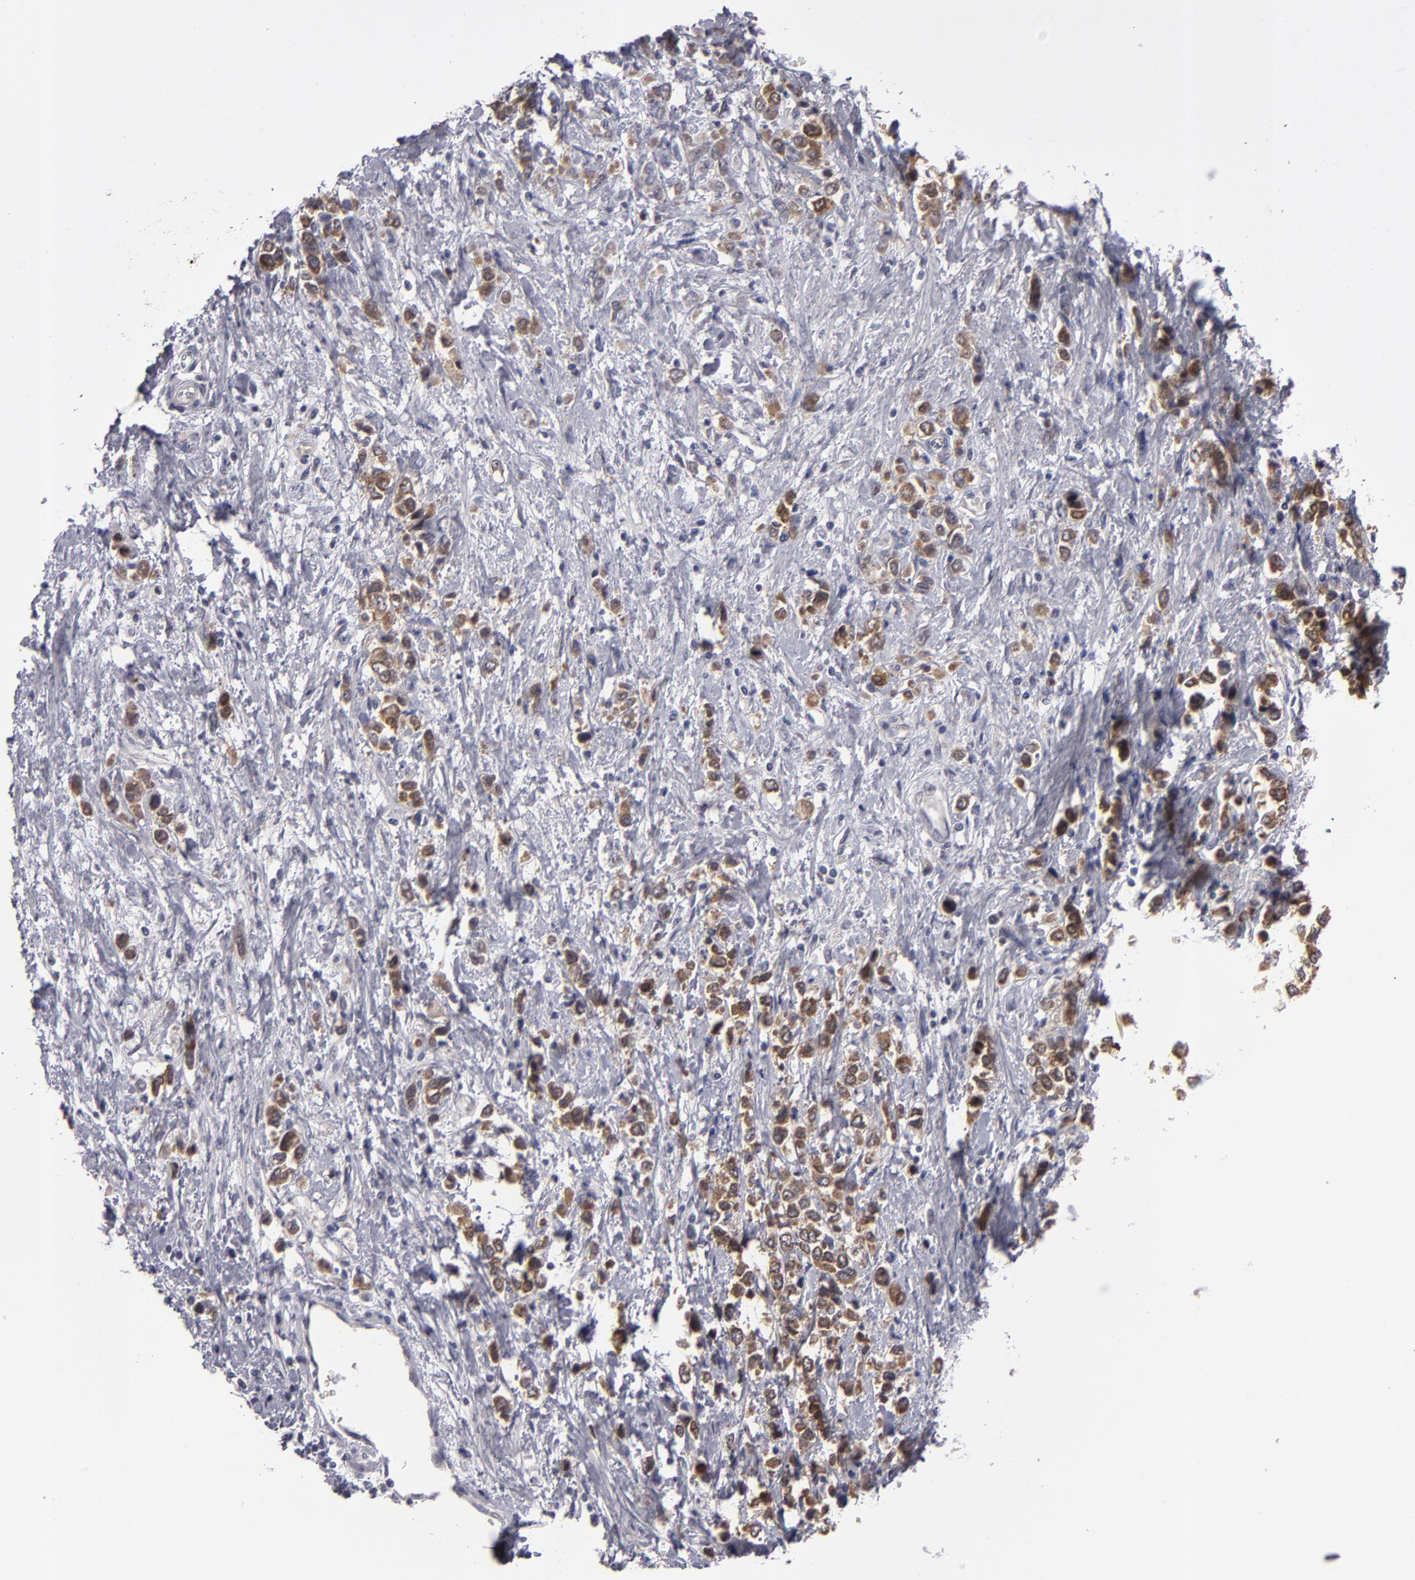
{"staining": {"intensity": "moderate", "quantity": ">75%", "location": "cytoplasmic/membranous"}, "tissue": "stomach cancer", "cell_type": "Tumor cells", "image_type": "cancer", "snomed": [{"axis": "morphology", "description": "Adenocarcinoma, NOS"}, {"axis": "topography", "description": "Stomach, upper"}], "caption": "DAB immunohistochemical staining of human adenocarcinoma (stomach) reveals moderate cytoplasmic/membranous protein positivity in about >75% of tumor cells. (Brightfield microscopy of DAB IHC at high magnification).", "gene": "SH2D4A", "patient": {"sex": "male", "age": 76}}